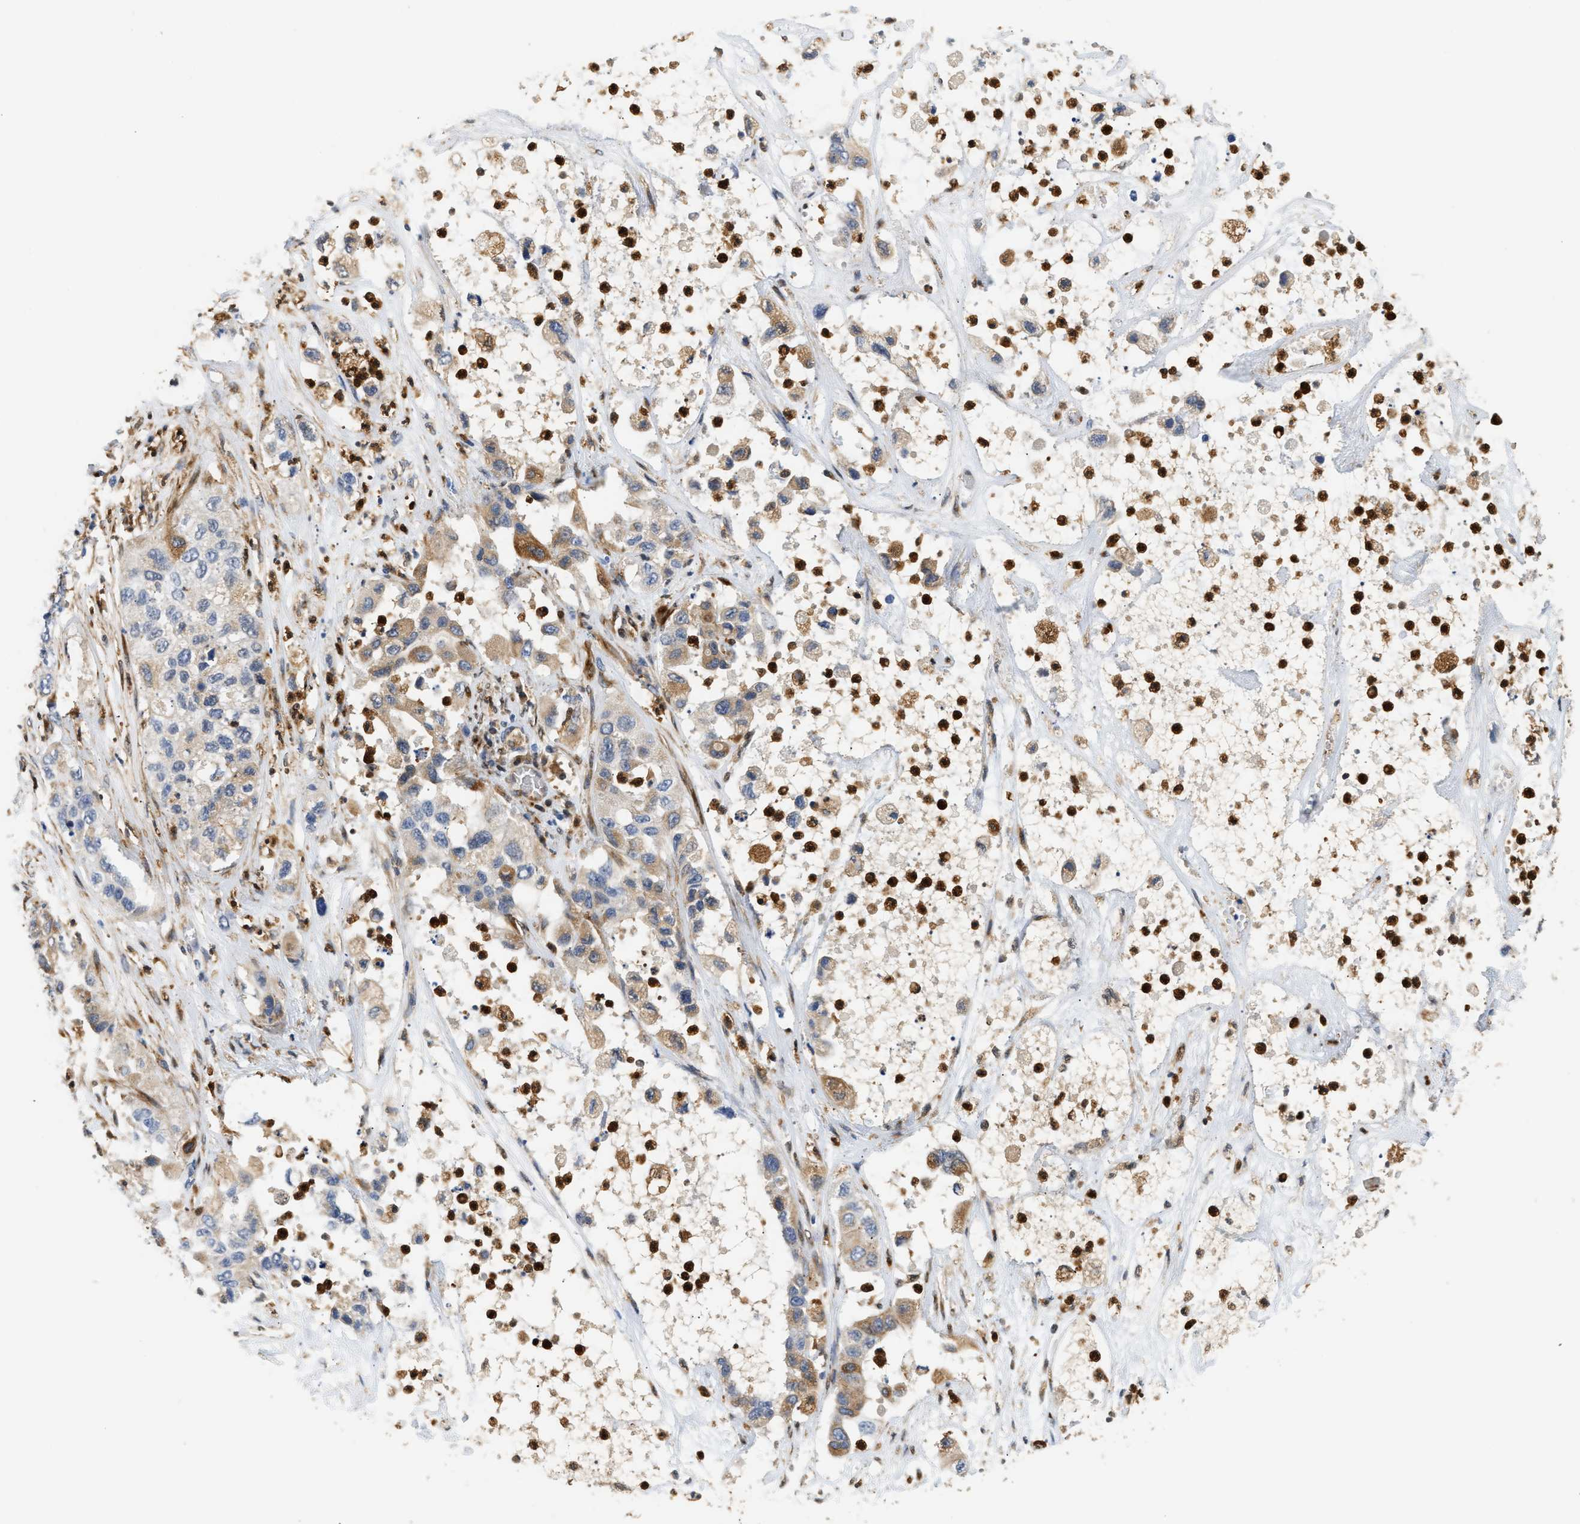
{"staining": {"intensity": "moderate", "quantity": "<25%", "location": "cytoplasmic/membranous"}, "tissue": "pancreatic cancer", "cell_type": "Tumor cells", "image_type": "cancer", "snomed": [{"axis": "morphology", "description": "Adenocarcinoma, NOS"}, {"axis": "topography", "description": "Pancreas"}], "caption": "Adenocarcinoma (pancreatic) stained with immunohistochemistry demonstrates moderate cytoplasmic/membranous positivity in approximately <25% of tumor cells. Immunohistochemistry stains the protein in brown and the nuclei are stained blue.", "gene": "RAB31", "patient": {"sex": "female", "age": 78}}